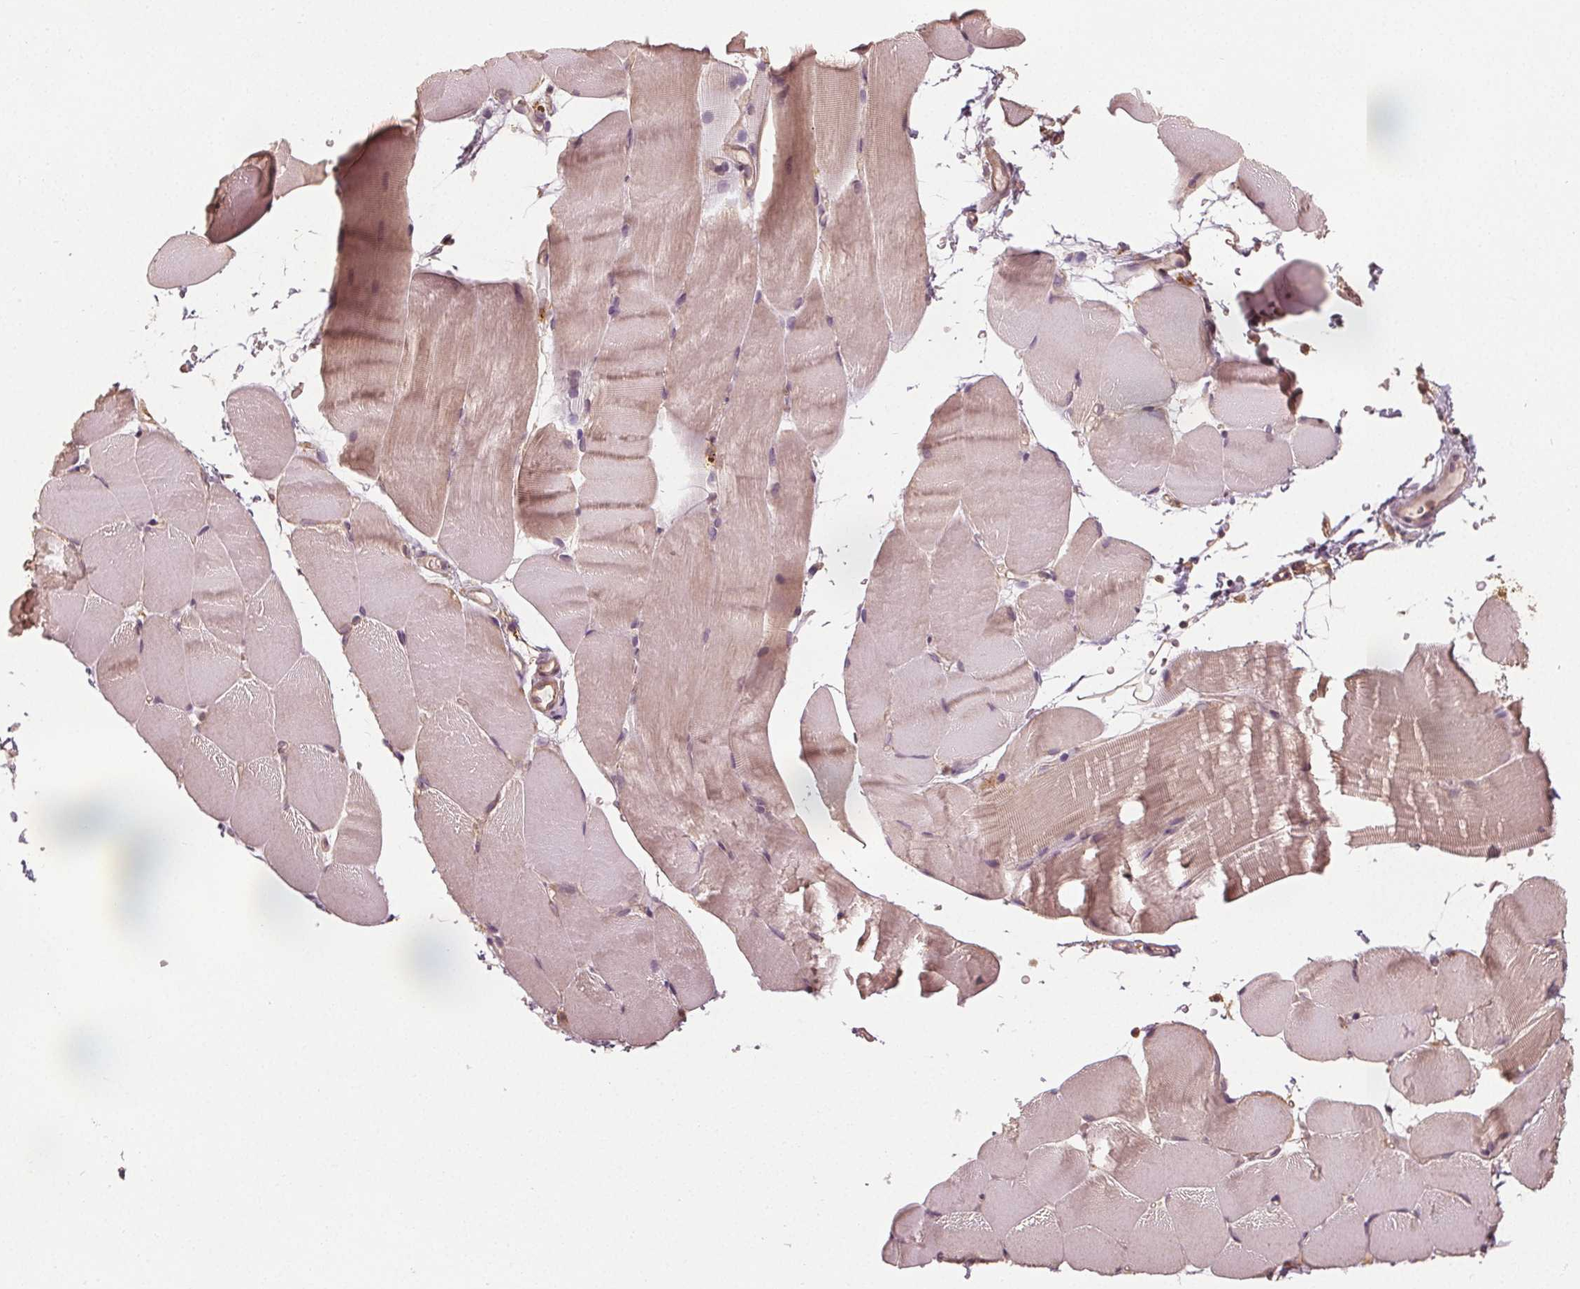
{"staining": {"intensity": "weak", "quantity": "25%-75%", "location": "cytoplasmic/membranous"}, "tissue": "skeletal muscle", "cell_type": "Myocytes", "image_type": "normal", "snomed": [{"axis": "morphology", "description": "Normal tissue, NOS"}, {"axis": "topography", "description": "Skeletal muscle"}], "caption": "An IHC photomicrograph of unremarkable tissue is shown. Protein staining in brown highlights weak cytoplasmic/membranous positivity in skeletal muscle within myocytes.", "gene": "GNB2", "patient": {"sex": "female", "age": 37}}